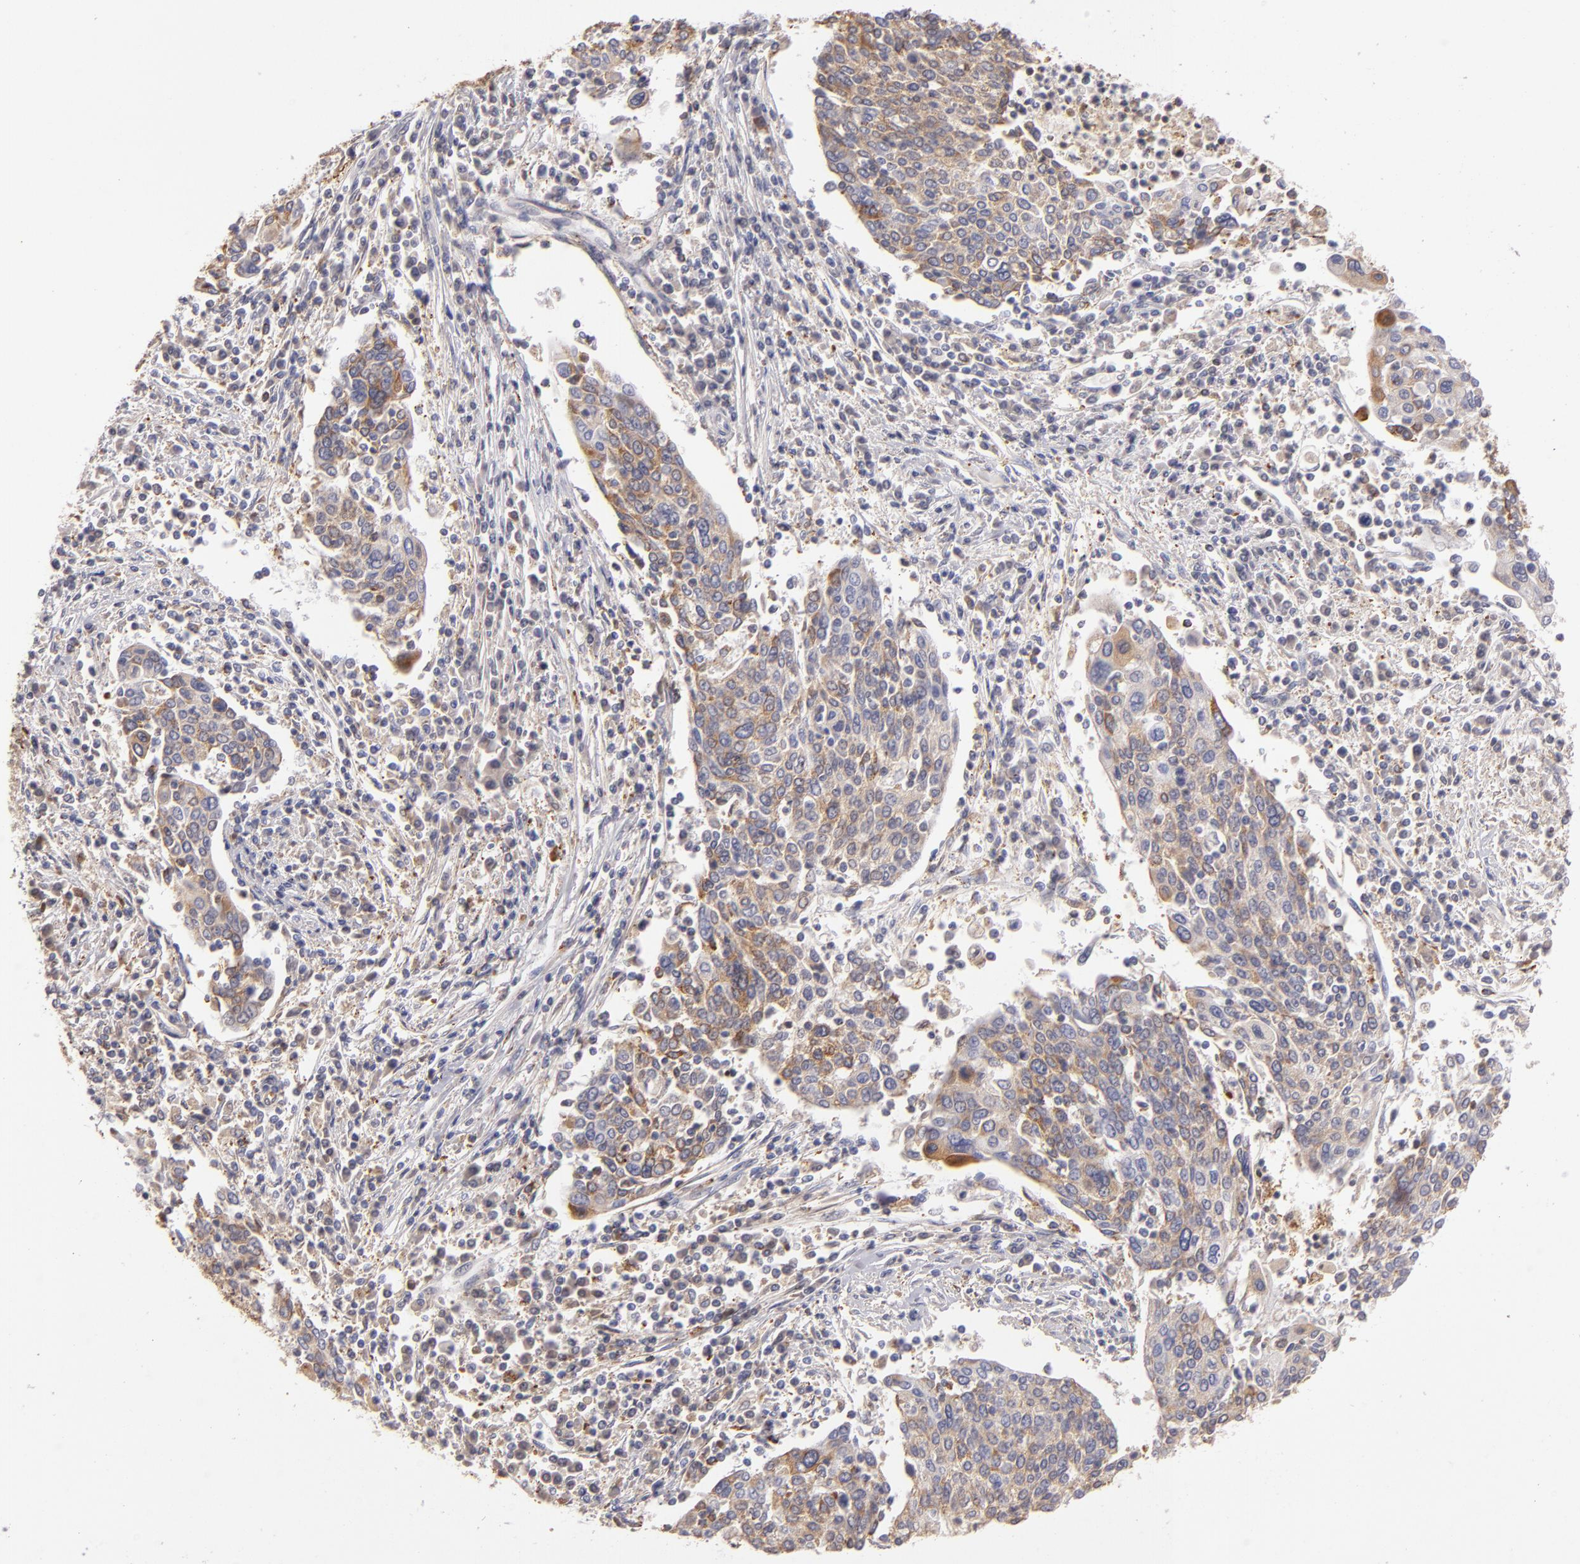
{"staining": {"intensity": "moderate", "quantity": ">75%", "location": "cytoplasmic/membranous"}, "tissue": "cervical cancer", "cell_type": "Tumor cells", "image_type": "cancer", "snomed": [{"axis": "morphology", "description": "Squamous cell carcinoma, NOS"}, {"axis": "topography", "description": "Cervix"}], "caption": "This histopathology image reveals cervical cancer stained with immunohistochemistry (IHC) to label a protein in brown. The cytoplasmic/membranous of tumor cells show moderate positivity for the protein. Nuclei are counter-stained blue.", "gene": "CFB", "patient": {"sex": "female", "age": 40}}